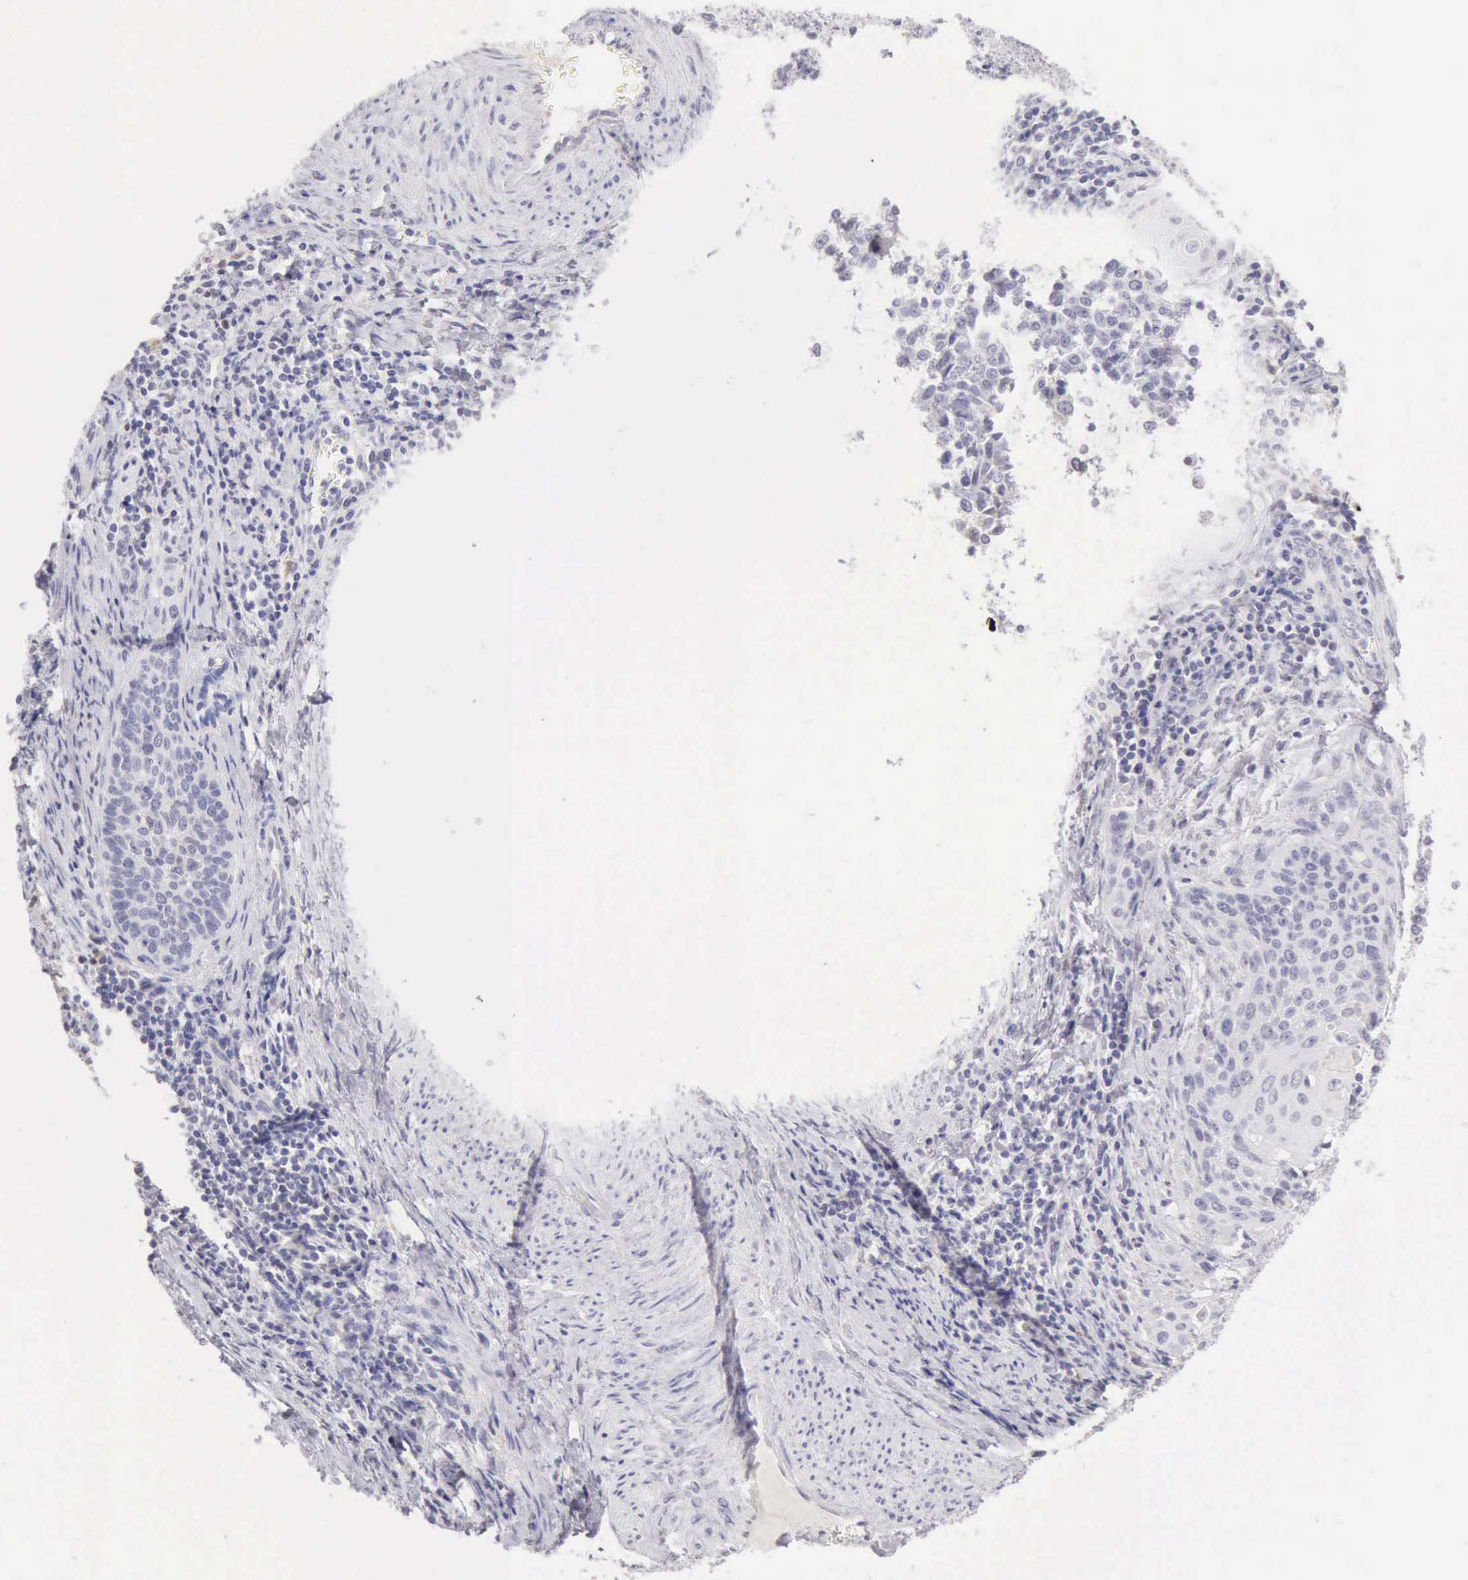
{"staining": {"intensity": "negative", "quantity": "none", "location": "none"}, "tissue": "cervical cancer", "cell_type": "Tumor cells", "image_type": "cancer", "snomed": [{"axis": "morphology", "description": "Squamous cell carcinoma, NOS"}, {"axis": "topography", "description": "Cervix"}], "caption": "Squamous cell carcinoma (cervical) was stained to show a protein in brown. There is no significant staining in tumor cells.", "gene": "RNASE1", "patient": {"sex": "female", "age": 33}}